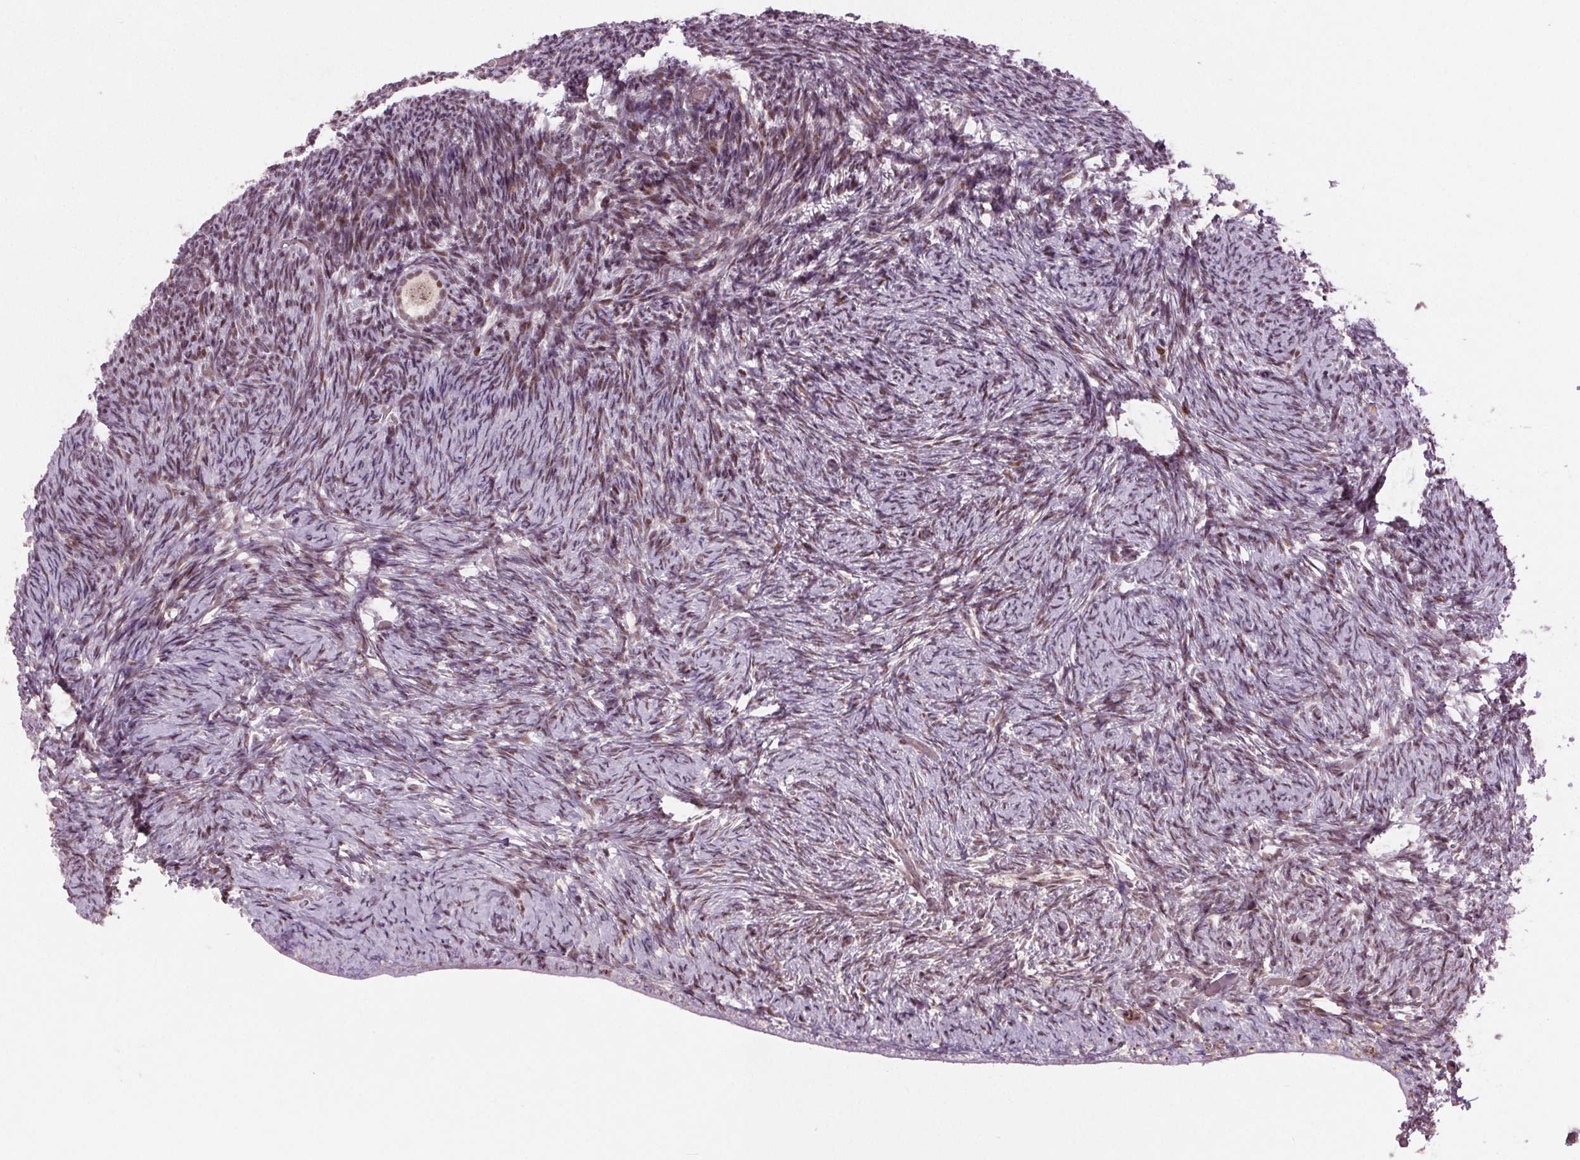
{"staining": {"intensity": "weak", "quantity": ">75%", "location": "nuclear"}, "tissue": "ovary", "cell_type": "Follicle cells", "image_type": "normal", "snomed": [{"axis": "morphology", "description": "Normal tissue, NOS"}, {"axis": "topography", "description": "Ovary"}], "caption": "Protein expression analysis of benign human ovary reveals weak nuclear positivity in about >75% of follicle cells. The staining was performed using DAB (3,3'-diaminobenzidine), with brown indicating positive protein expression. Nuclei are stained blue with hematoxylin.", "gene": "TTC34", "patient": {"sex": "female", "age": 34}}